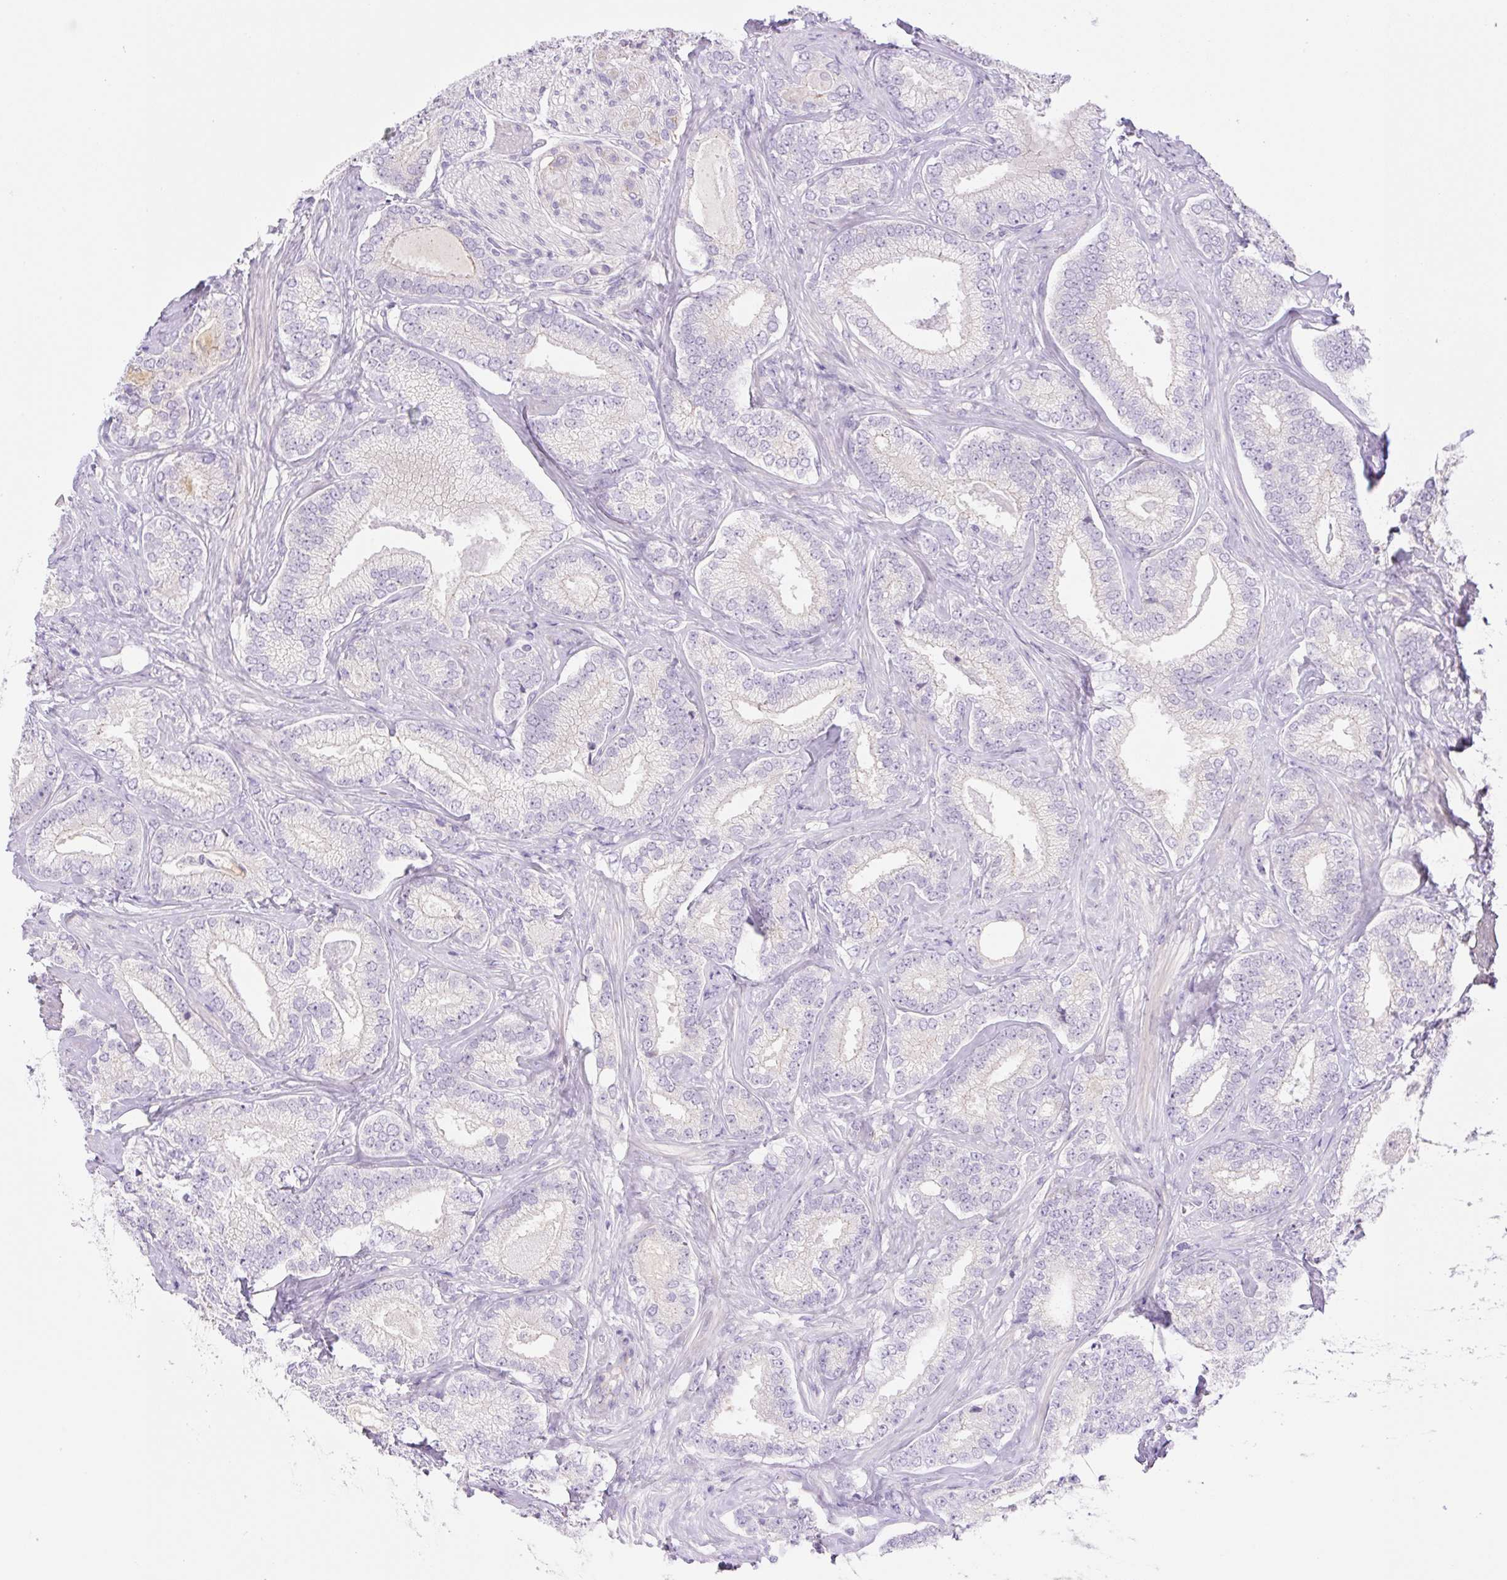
{"staining": {"intensity": "negative", "quantity": "none", "location": "none"}, "tissue": "prostate cancer", "cell_type": "Tumor cells", "image_type": "cancer", "snomed": [{"axis": "morphology", "description": "Adenocarcinoma, Low grade"}, {"axis": "topography", "description": "Prostate"}], "caption": "Prostate cancer stained for a protein using immunohistochemistry reveals no positivity tumor cells.", "gene": "DENND5A", "patient": {"sex": "male", "age": 63}}